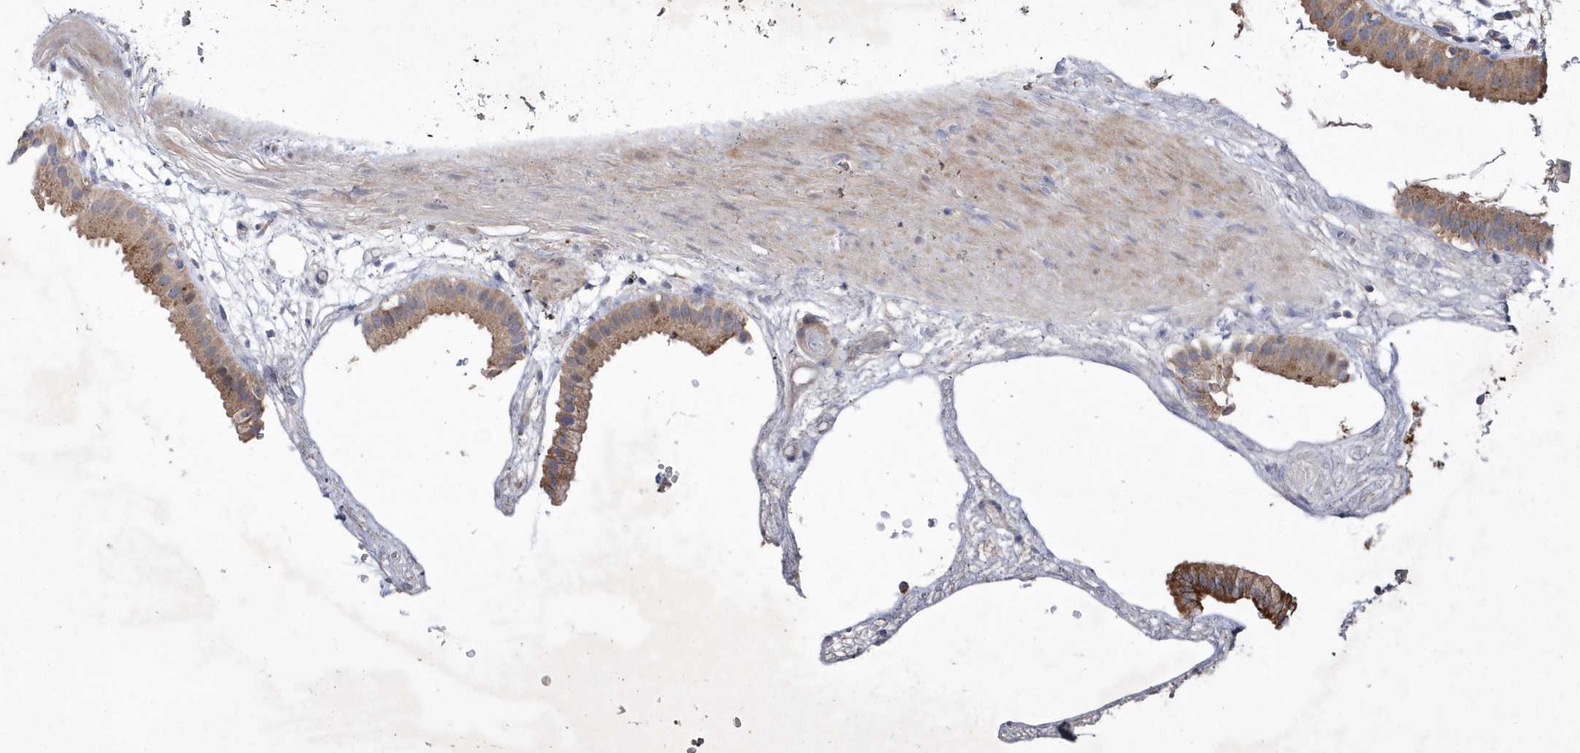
{"staining": {"intensity": "moderate", "quantity": ">75%", "location": "cytoplasmic/membranous"}, "tissue": "gallbladder", "cell_type": "Glandular cells", "image_type": "normal", "snomed": [{"axis": "morphology", "description": "Normal tissue, NOS"}, {"axis": "topography", "description": "Gallbladder"}], "caption": "Immunohistochemical staining of normal human gallbladder reveals >75% levels of moderate cytoplasmic/membranous protein staining in about >75% of glandular cells. The staining is performed using DAB brown chromogen to label protein expression. The nuclei are counter-stained blue using hematoxylin.", "gene": "LONRF2", "patient": {"sex": "female", "age": 64}}